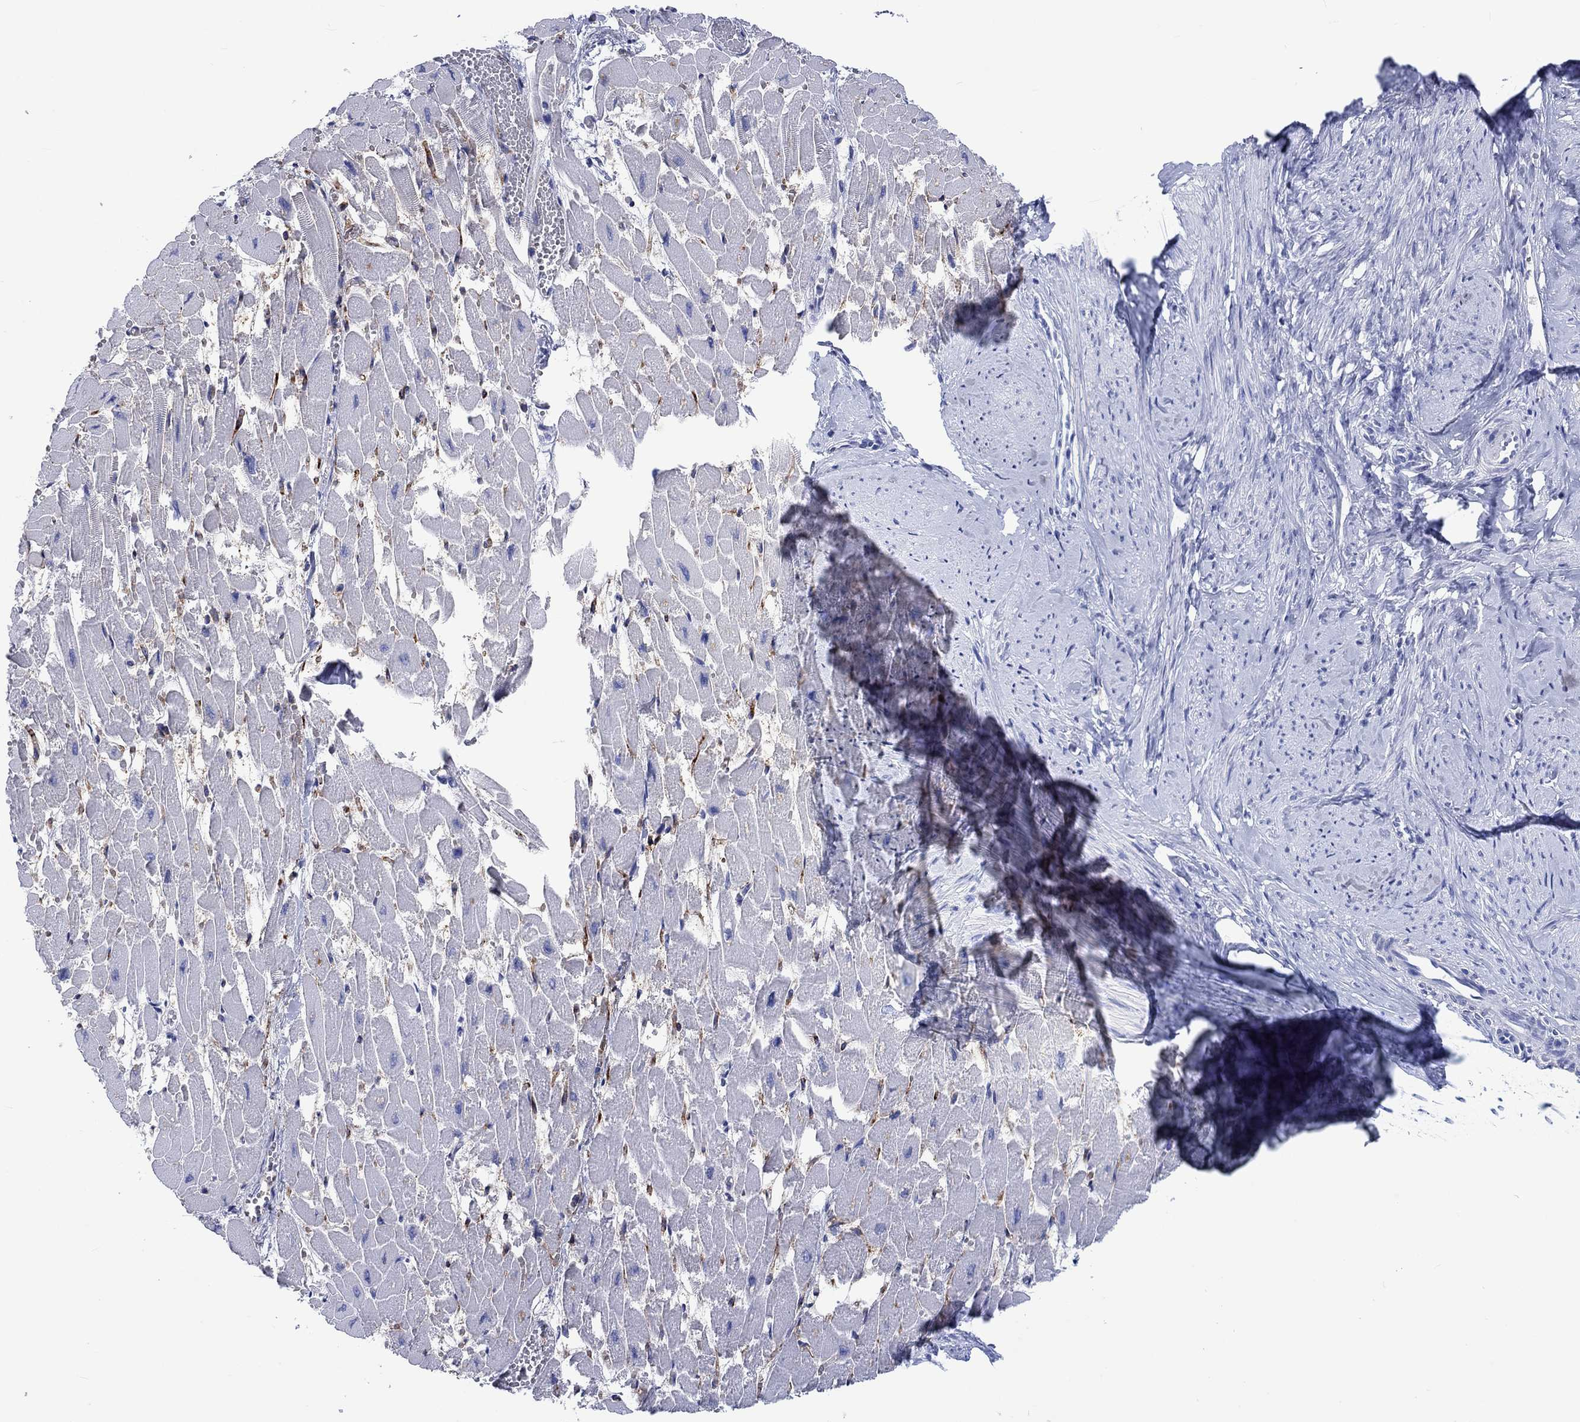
{"staining": {"intensity": "negative", "quantity": "none", "location": "none"}, "tissue": "heart muscle", "cell_type": "Cardiomyocytes", "image_type": "normal", "snomed": [{"axis": "morphology", "description": "Normal tissue, NOS"}, {"axis": "topography", "description": "Heart"}], "caption": "DAB (3,3'-diaminobenzidine) immunohistochemical staining of normal human heart muscle demonstrates no significant staining in cardiomyocytes.", "gene": "CACNG3", "patient": {"sex": "female", "age": 52}}